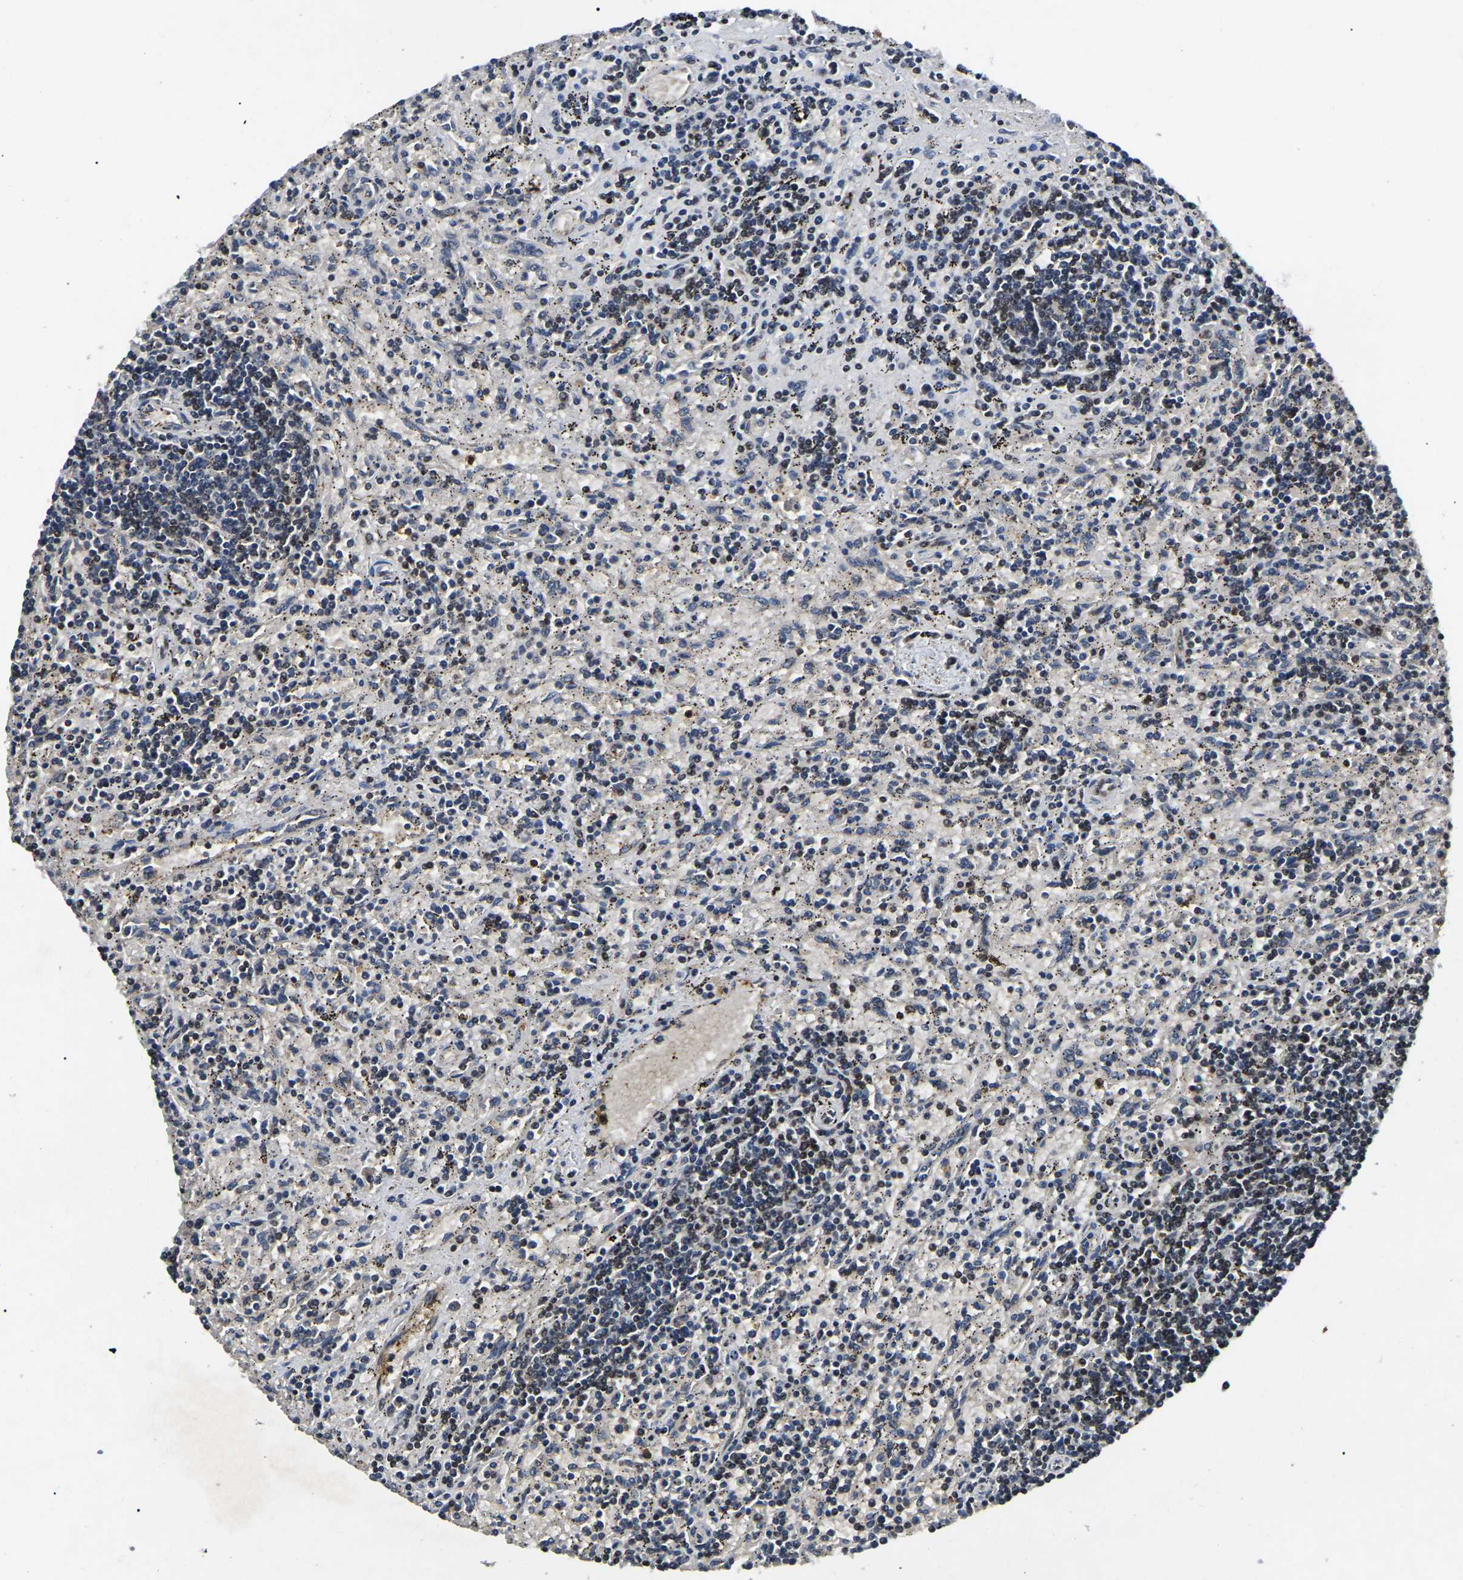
{"staining": {"intensity": "negative", "quantity": "none", "location": "none"}, "tissue": "lymphoma", "cell_type": "Tumor cells", "image_type": "cancer", "snomed": [{"axis": "morphology", "description": "Malignant lymphoma, non-Hodgkin's type, Low grade"}, {"axis": "topography", "description": "Spleen"}], "caption": "Immunohistochemistry (IHC) photomicrograph of lymphoma stained for a protein (brown), which displays no expression in tumor cells.", "gene": "RBM28", "patient": {"sex": "male", "age": 76}}